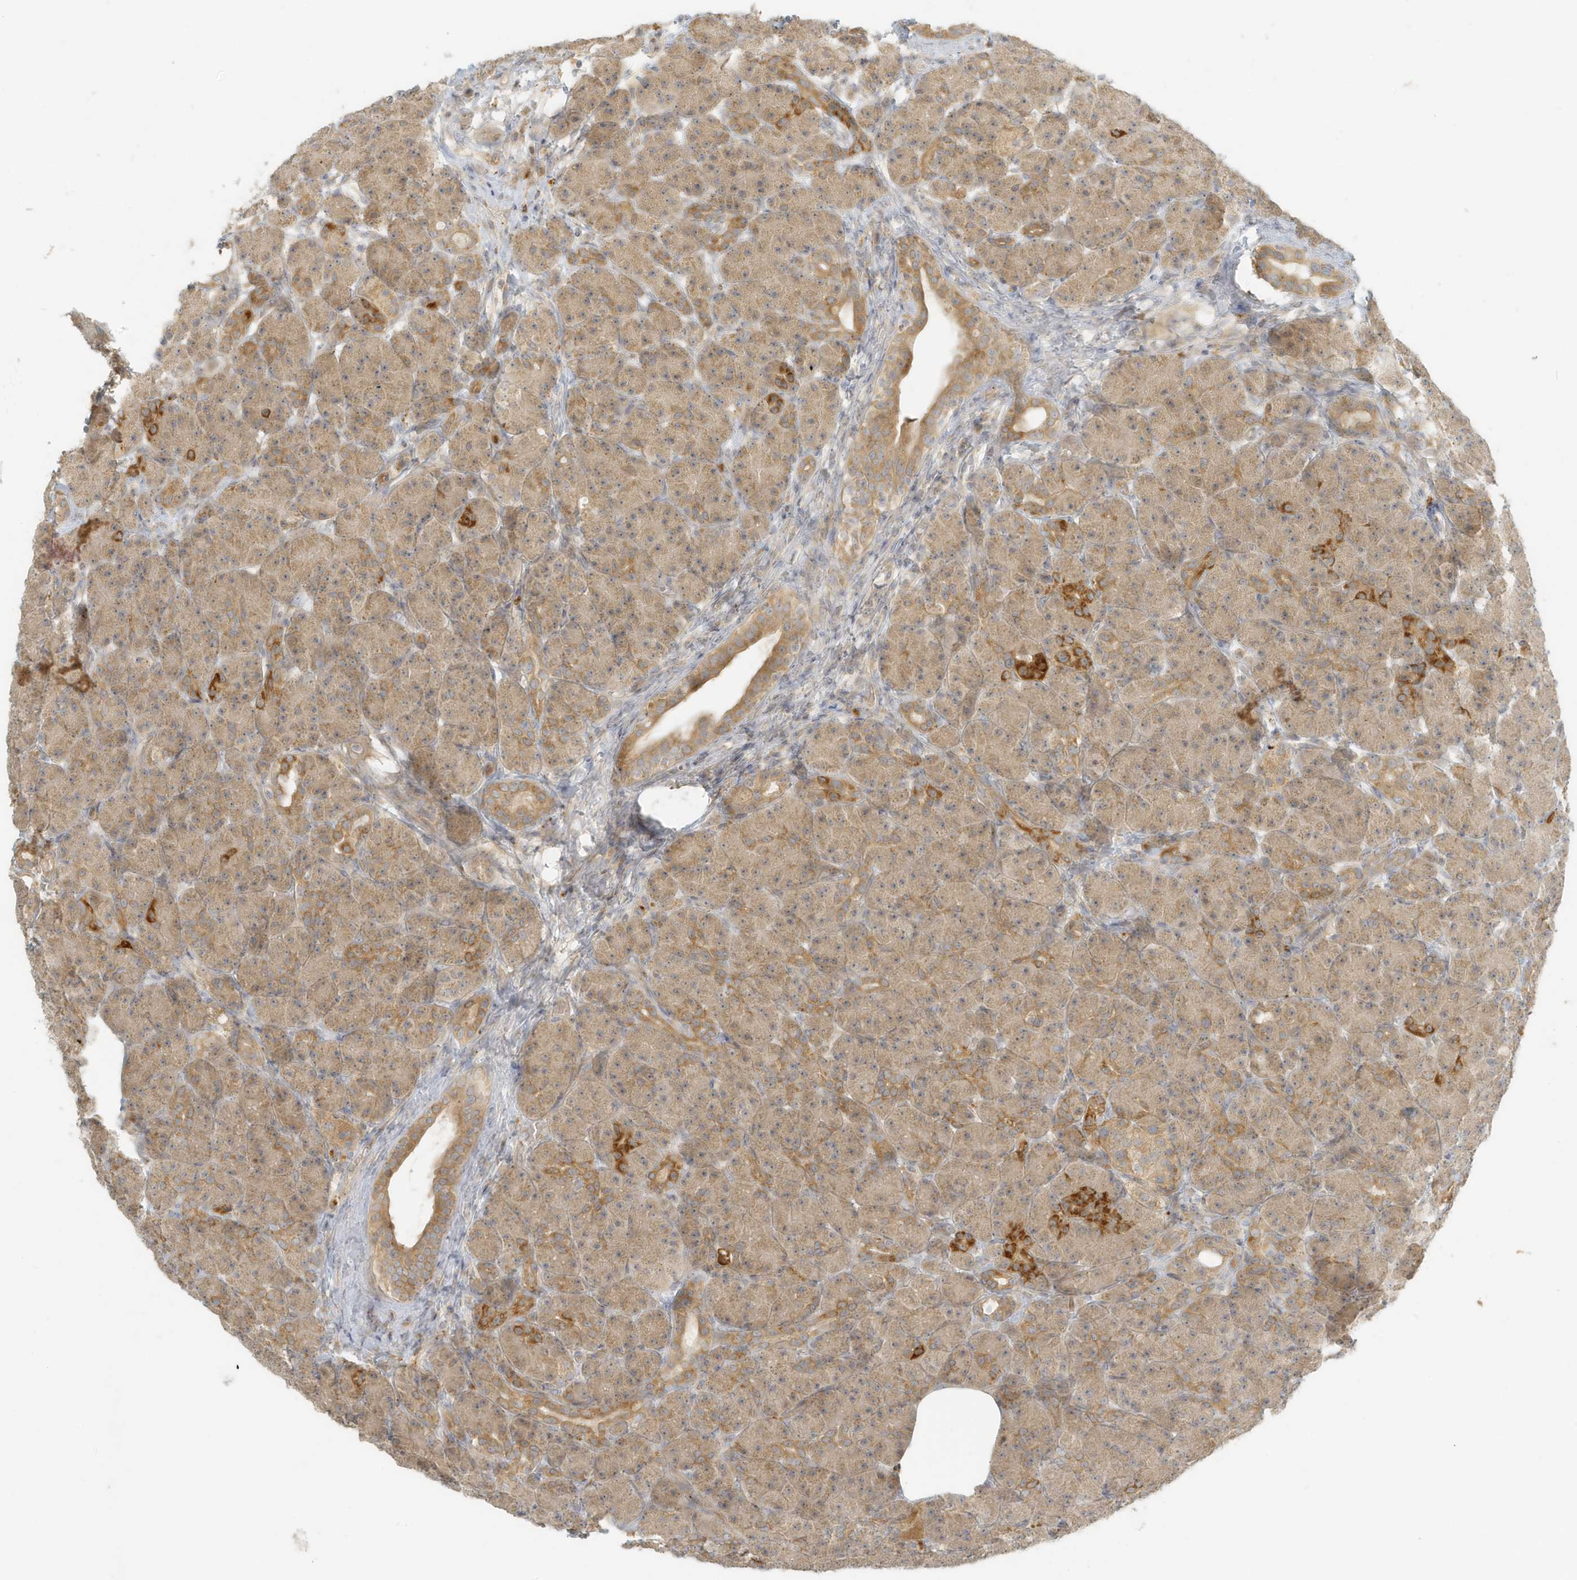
{"staining": {"intensity": "moderate", "quantity": ">75%", "location": "cytoplasmic/membranous"}, "tissue": "pancreas", "cell_type": "Exocrine glandular cells", "image_type": "normal", "snomed": [{"axis": "morphology", "description": "Normal tissue, NOS"}, {"axis": "topography", "description": "Pancreas"}], "caption": "DAB (3,3'-diaminobenzidine) immunohistochemical staining of normal human pancreas reveals moderate cytoplasmic/membranous protein positivity in approximately >75% of exocrine glandular cells. (DAB (3,3'-diaminobenzidine) IHC with brightfield microscopy, high magnification).", "gene": "MCOLN1", "patient": {"sex": "male", "age": 63}}